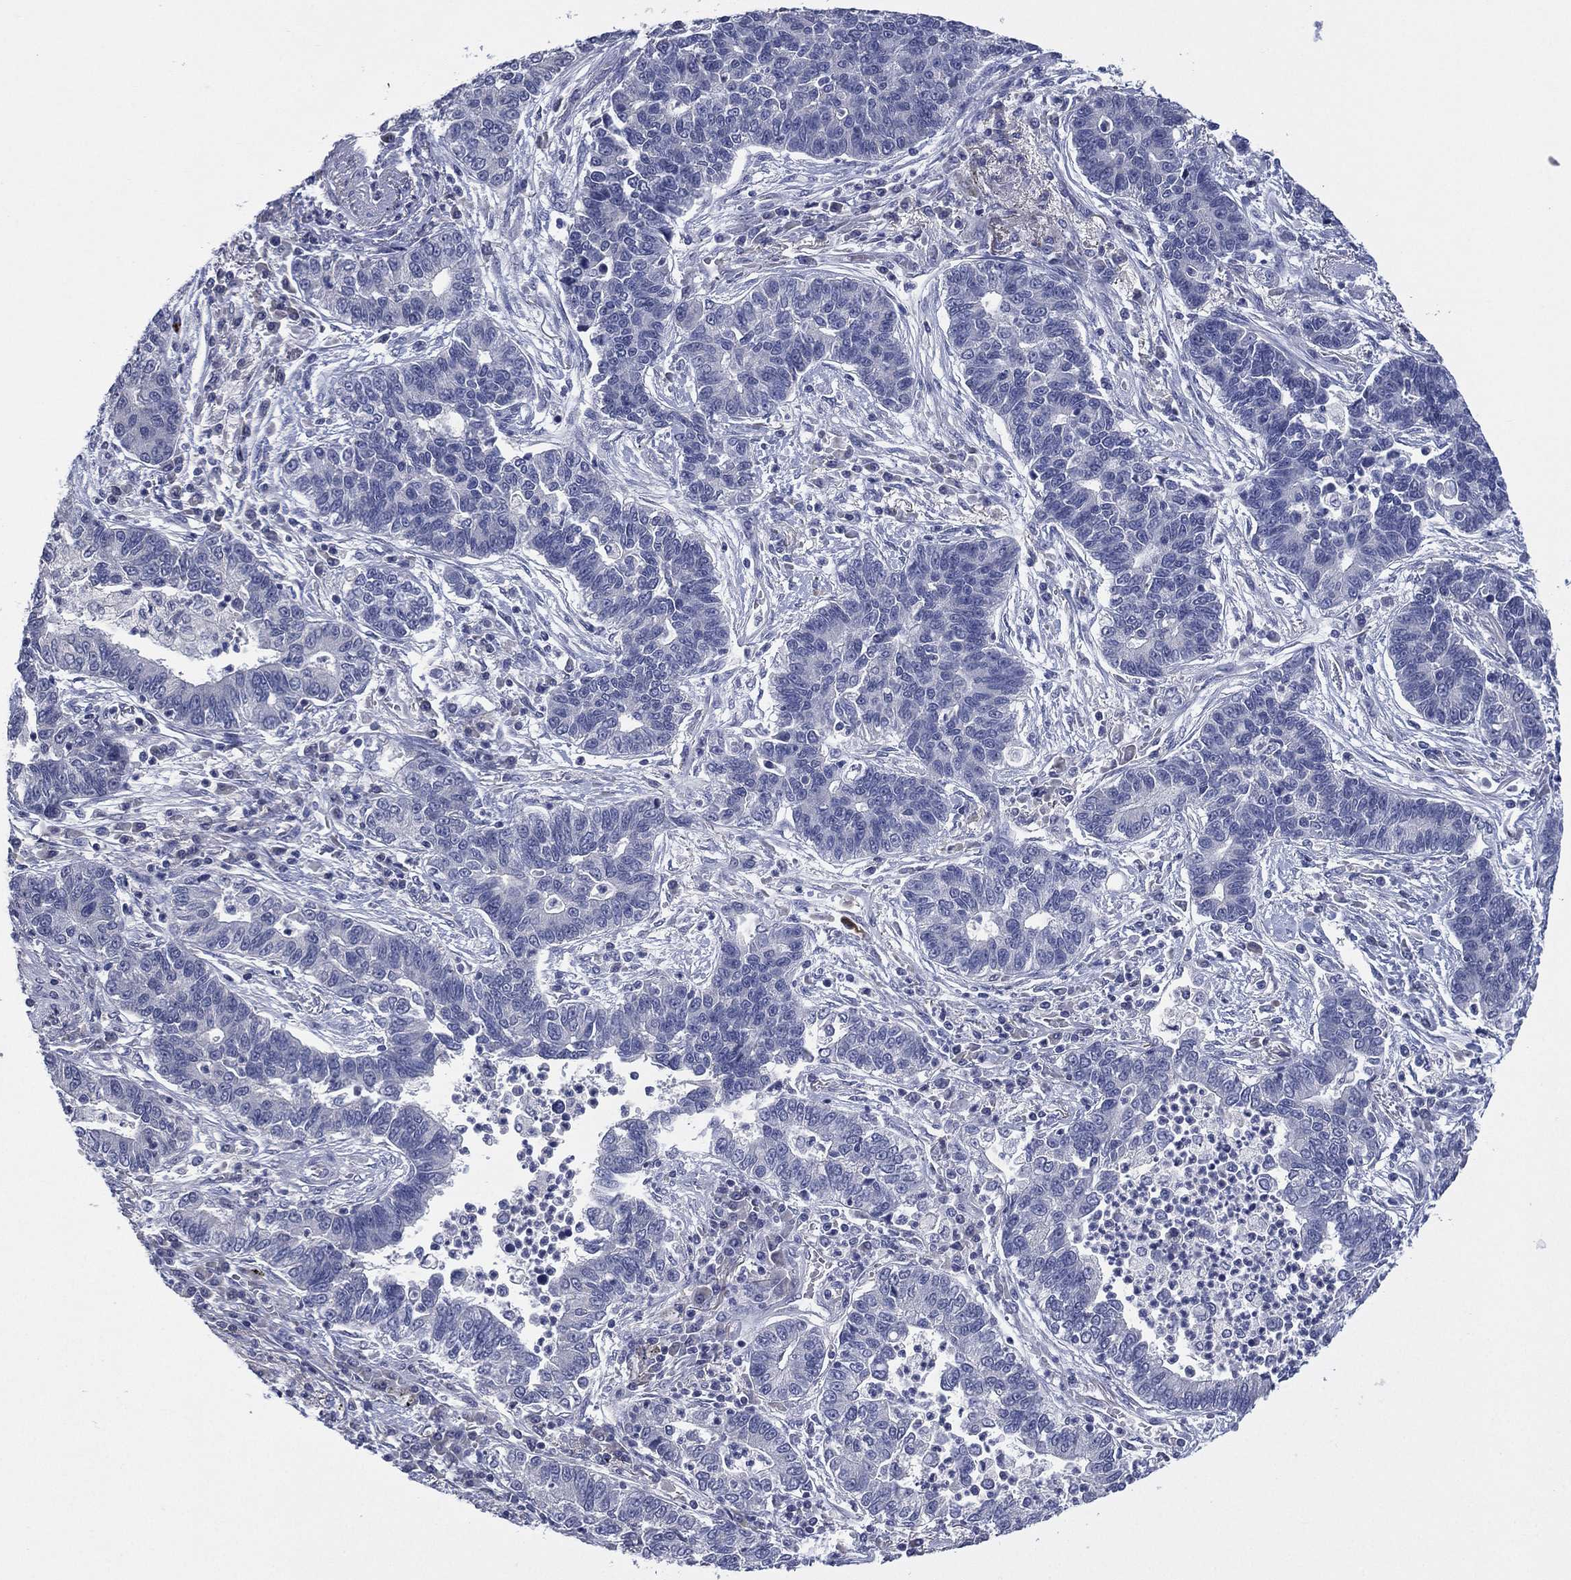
{"staining": {"intensity": "negative", "quantity": "none", "location": "none"}, "tissue": "lung cancer", "cell_type": "Tumor cells", "image_type": "cancer", "snomed": [{"axis": "morphology", "description": "Adenocarcinoma, NOS"}, {"axis": "topography", "description": "Lung"}], "caption": "Immunohistochemistry histopathology image of human adenocarcinoma (lung) stained for a protein (brown), which displays no positivity in tumor cells.", "gene": "KRT35", "patient": {"sex": "female", "age": 57}}